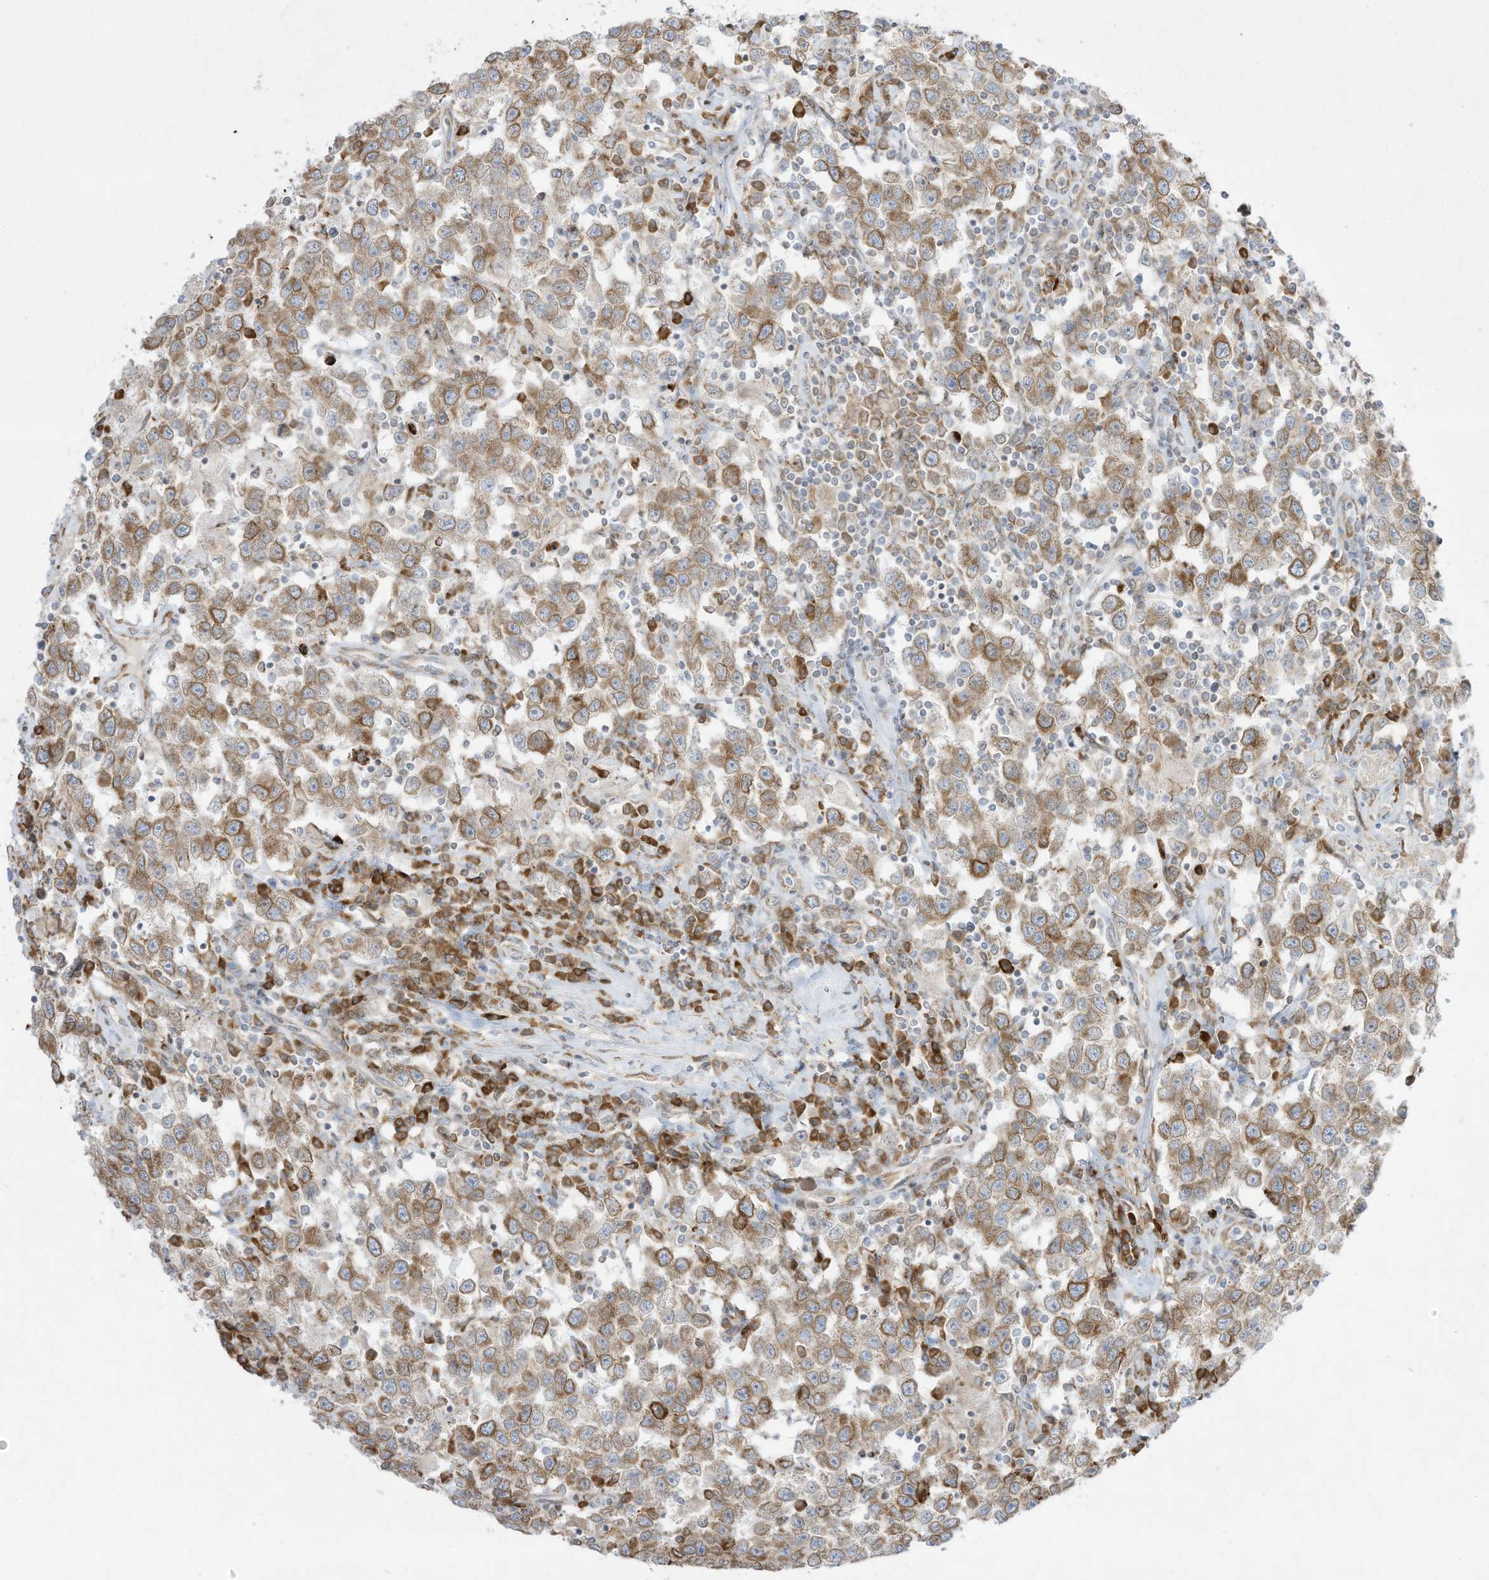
{"staining": {"intensity": "moderate", "quantity": ">75%", "location": "cytoplasmic/membranous"}, "tissue": "testis cancer", "cell_type": "Tumor cells", "image_type": "cancer", "snomed": [{"axis": "morphology", "description": "Seminoma, NOS"}, {"axis": "topography", "description": "Testis"}], "caption": "An IHC histopathology image of tumor tissue is shown. Protein staining in brown labels moderate cytoplasmic/membranous positivity in testis seminoma within tumor cells.", "gene": "PTK6", "patient": {"sex": "male", "age": 41}}